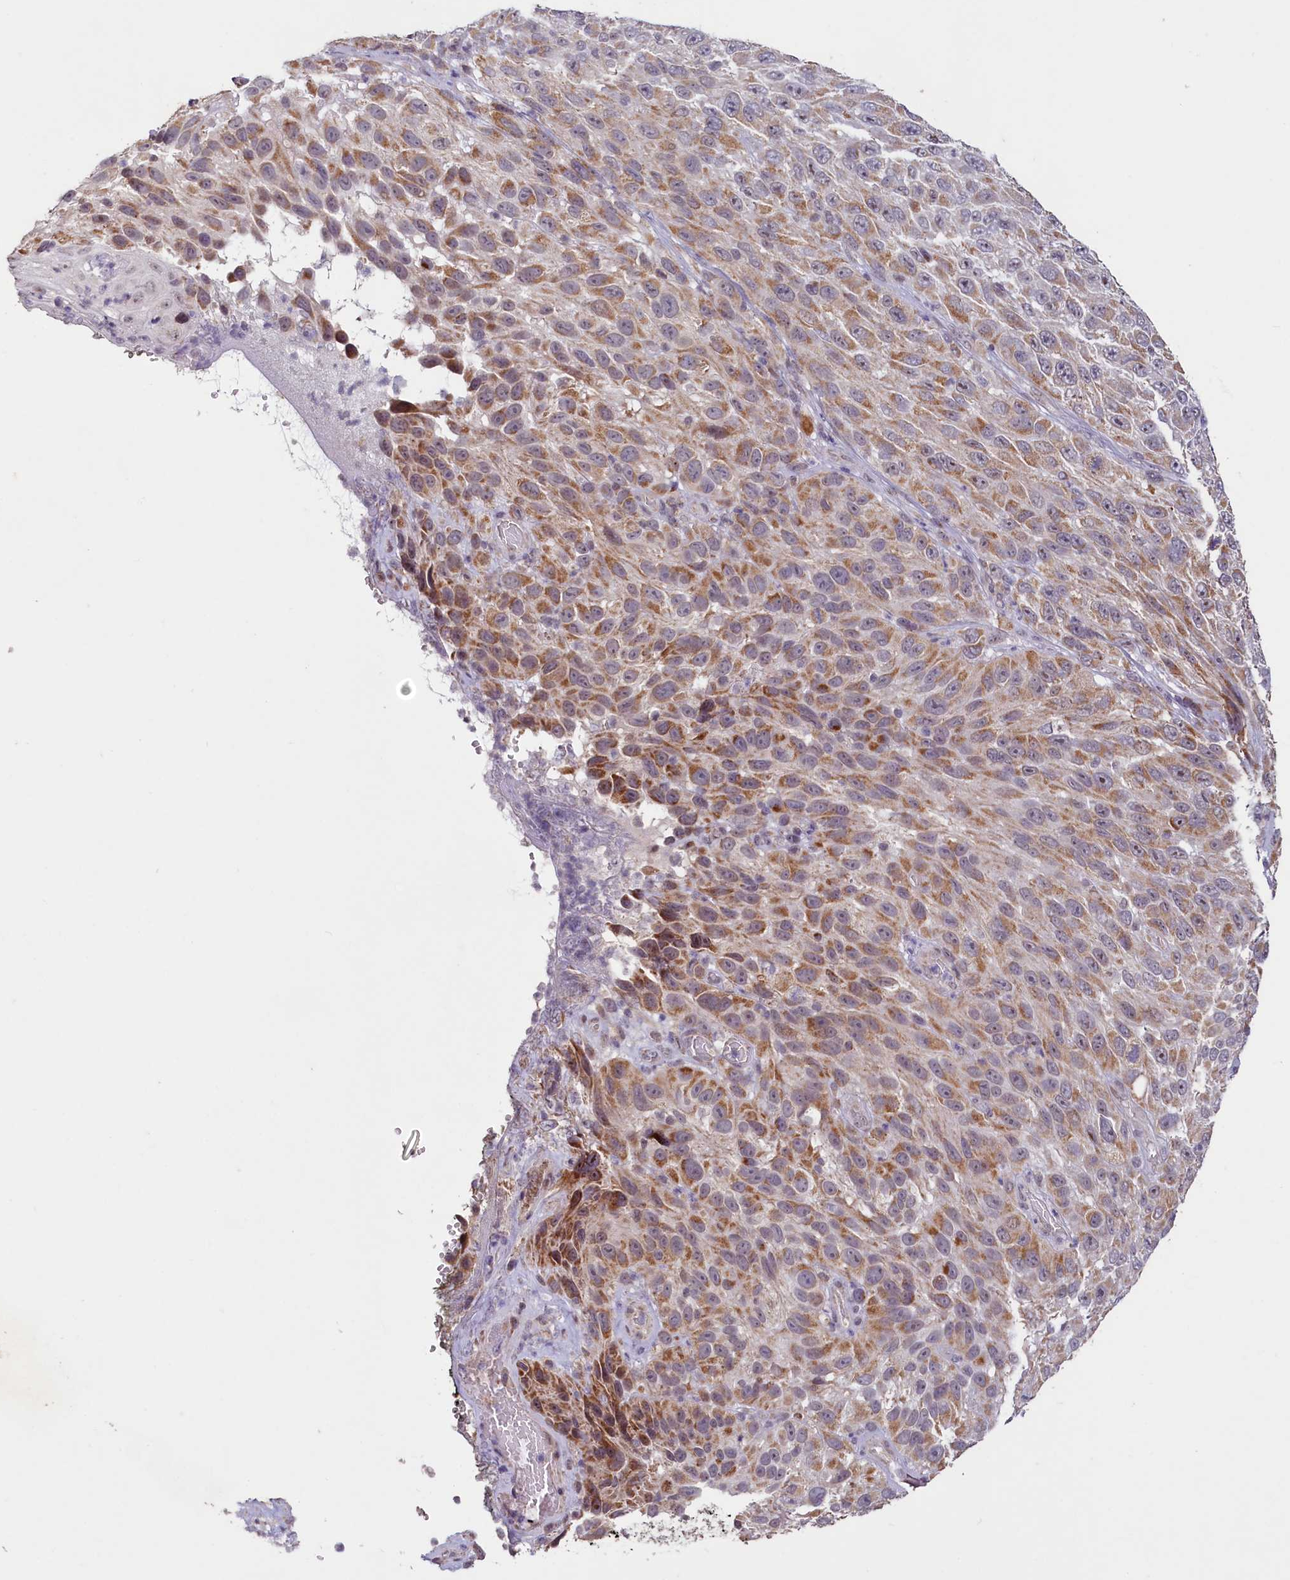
{"staining": {"intensity": "moderate", "quantity": ">75%", "location": "cytoplasmic/membranous"}, "tissue": "melanoma", "cell_type": "Tumor cells", "image_type": "cancer", "snomed": [{"axis": "morphology", "description": "Malignant melanoma, NOS"}, {"axis": "topography", "description": "Skin"}], "caption": "Immunohistochemical staining of malignant melanoma demonstrates medium levels of moderate cytoplasmic/membranous positivity in approximately >75% of tumor cells.", "gene": "PDE6D", "patient": {"sex": "female", "age": 96}}